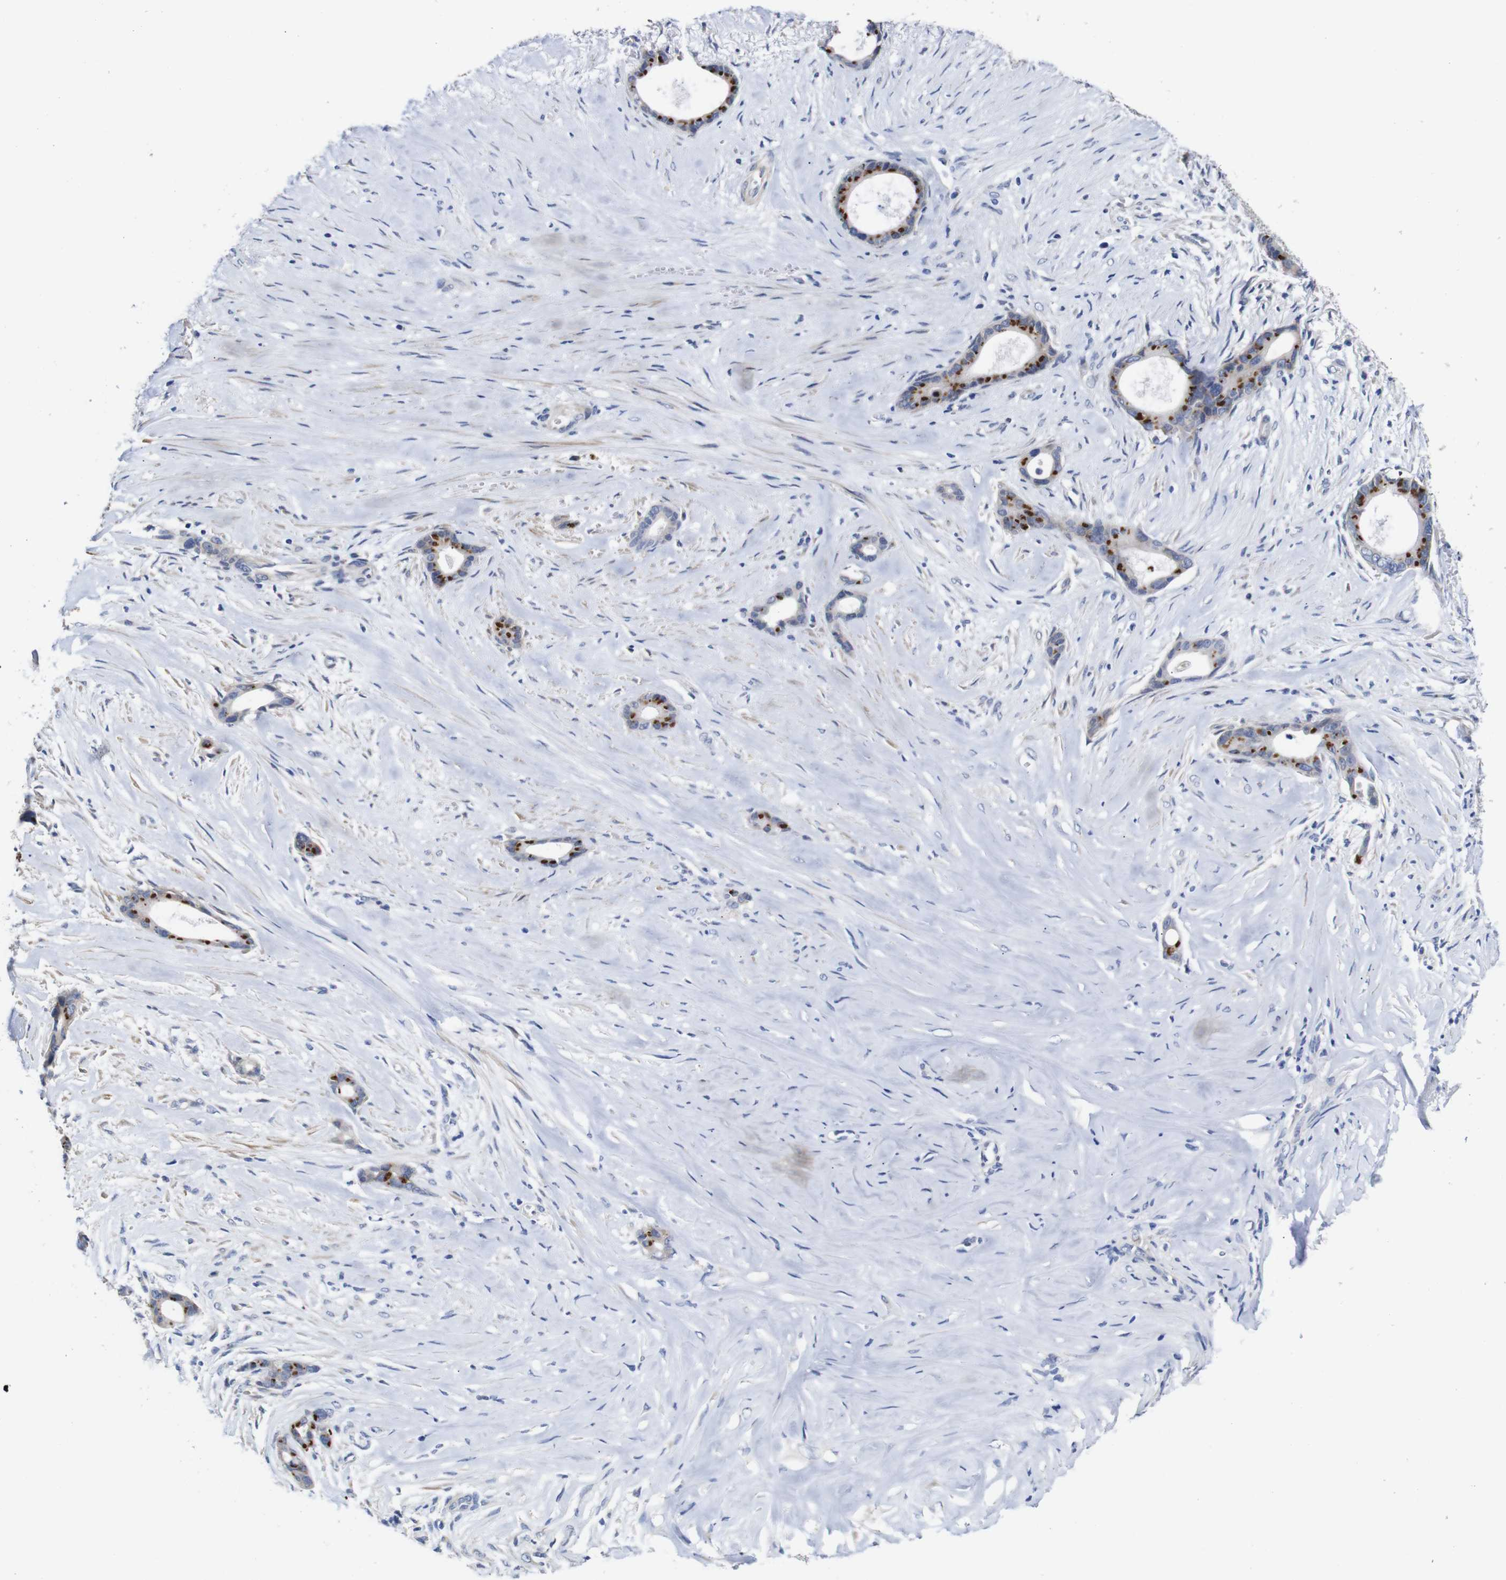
{"staining": {"intensity": "strong", "quantity": "25%-75%", "location": "cytoplasmic/membranous"}, "tissue": "liver cancer", "cell_type": "Tumor cells", "image_type": "cancer", "snomed": [{"axis": "morphology", "description": "Cholangiocarcinoma"}, {"axis": "topography", "description": "Liver"}], "caption": "Cholangiocarcinoma (liver) stained with IHC displays strong cytoplasmic/membranous expression in approximately 25%-75% of tumor cells.", "gene": "TCEAL9", "patient": {"sex": "female", "age": 55}}